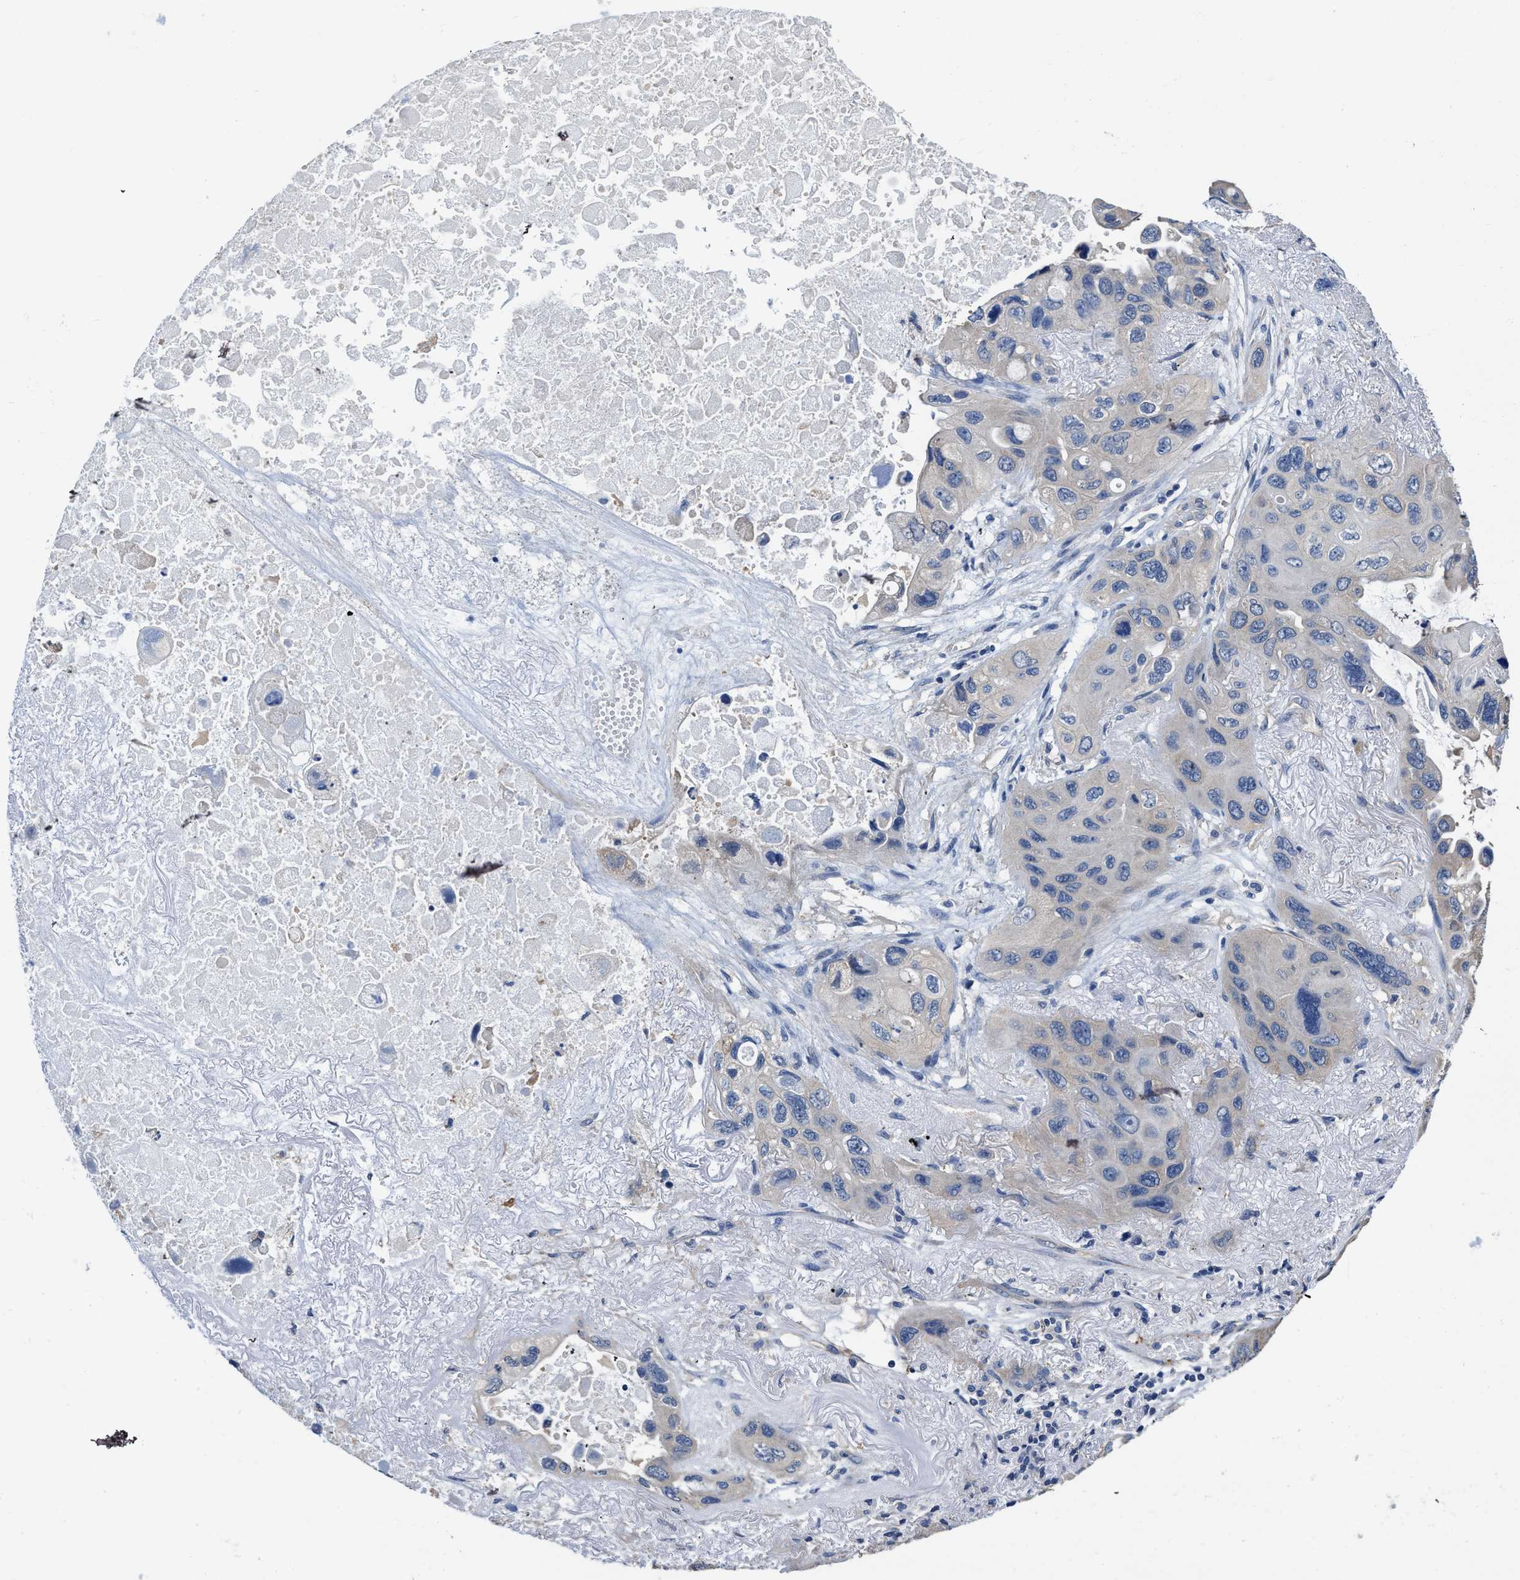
{"staining": {"intensity": "negative", "quantity": "none", "location": "none"}, "tissue": "lung cancer", "cell_type": "Tumor cells", "image_type": "cancer", "snomed": [{"axis": "morphology", "description": "Squamous cell carcinoma, NOS"}, {"axis": "topography", "description": "Lung"}], "caption": "Lung cancer (squamous cell carcinoma) stained for a protein using immunohistochemistry shows no staining tumor cells.", "gene": "C22orf42", "patient": {"sex": "female", "age": 73}}